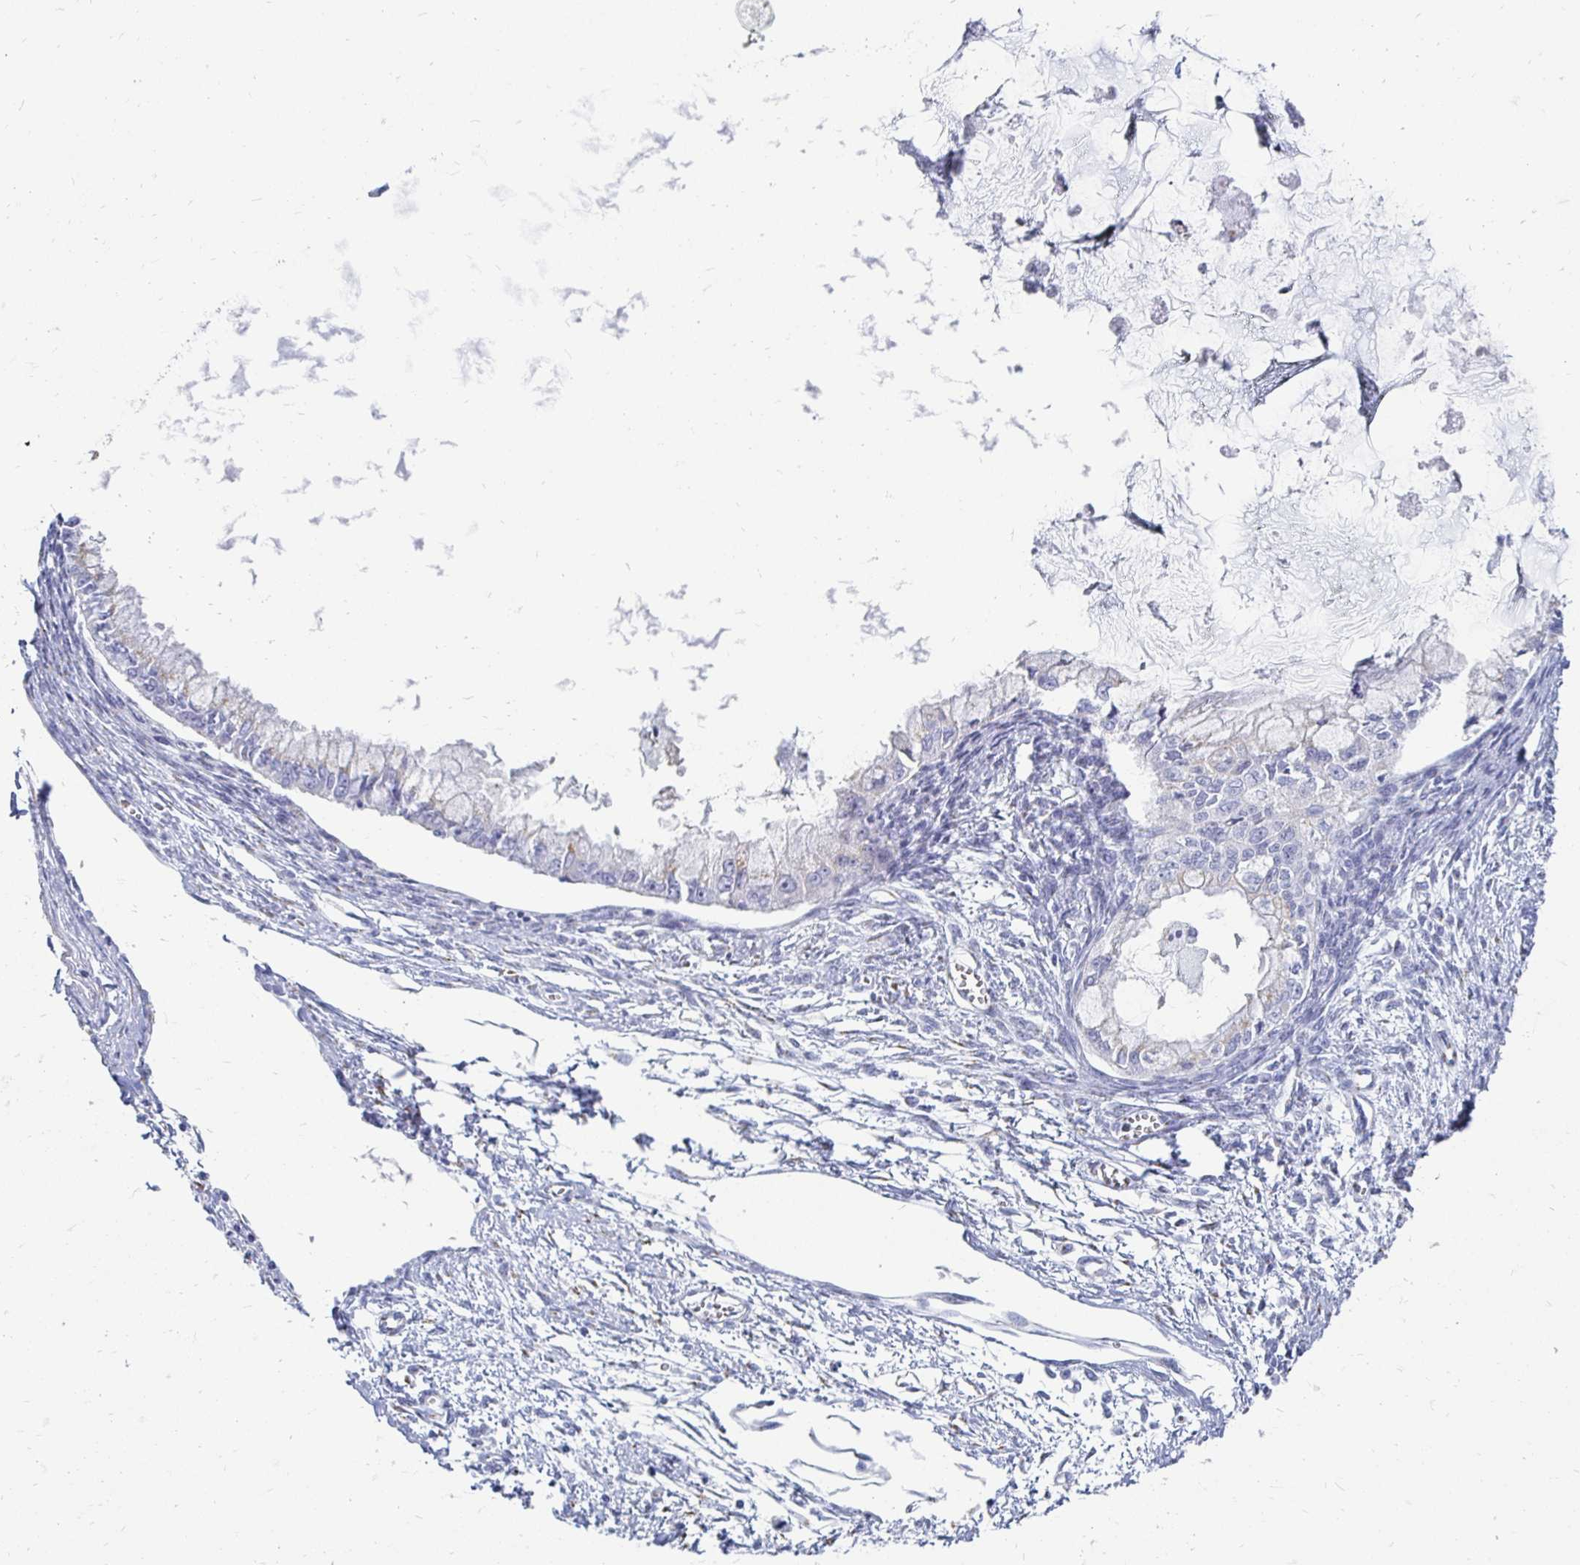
{"staining": {"intensity": "negative", "quantity": "none", "location": "none"}, "tissue": "ovarian cancer", "cell_type": "Tumor cells", "image_type": "cancer", "snomed": [{"axis": "morphology", "description": "Cystadenocarcinoma, mucinous, NOS"}, {"axis": "topography", "description": "Ovary"}], "caption": "Immunohistochemical staining of mucinous cystadenocarcinoma (ovarian) exhibits no significant expression in tumor cells.", "gene": "PAGE4", "patient": {"sex": "female", "age": 34}}